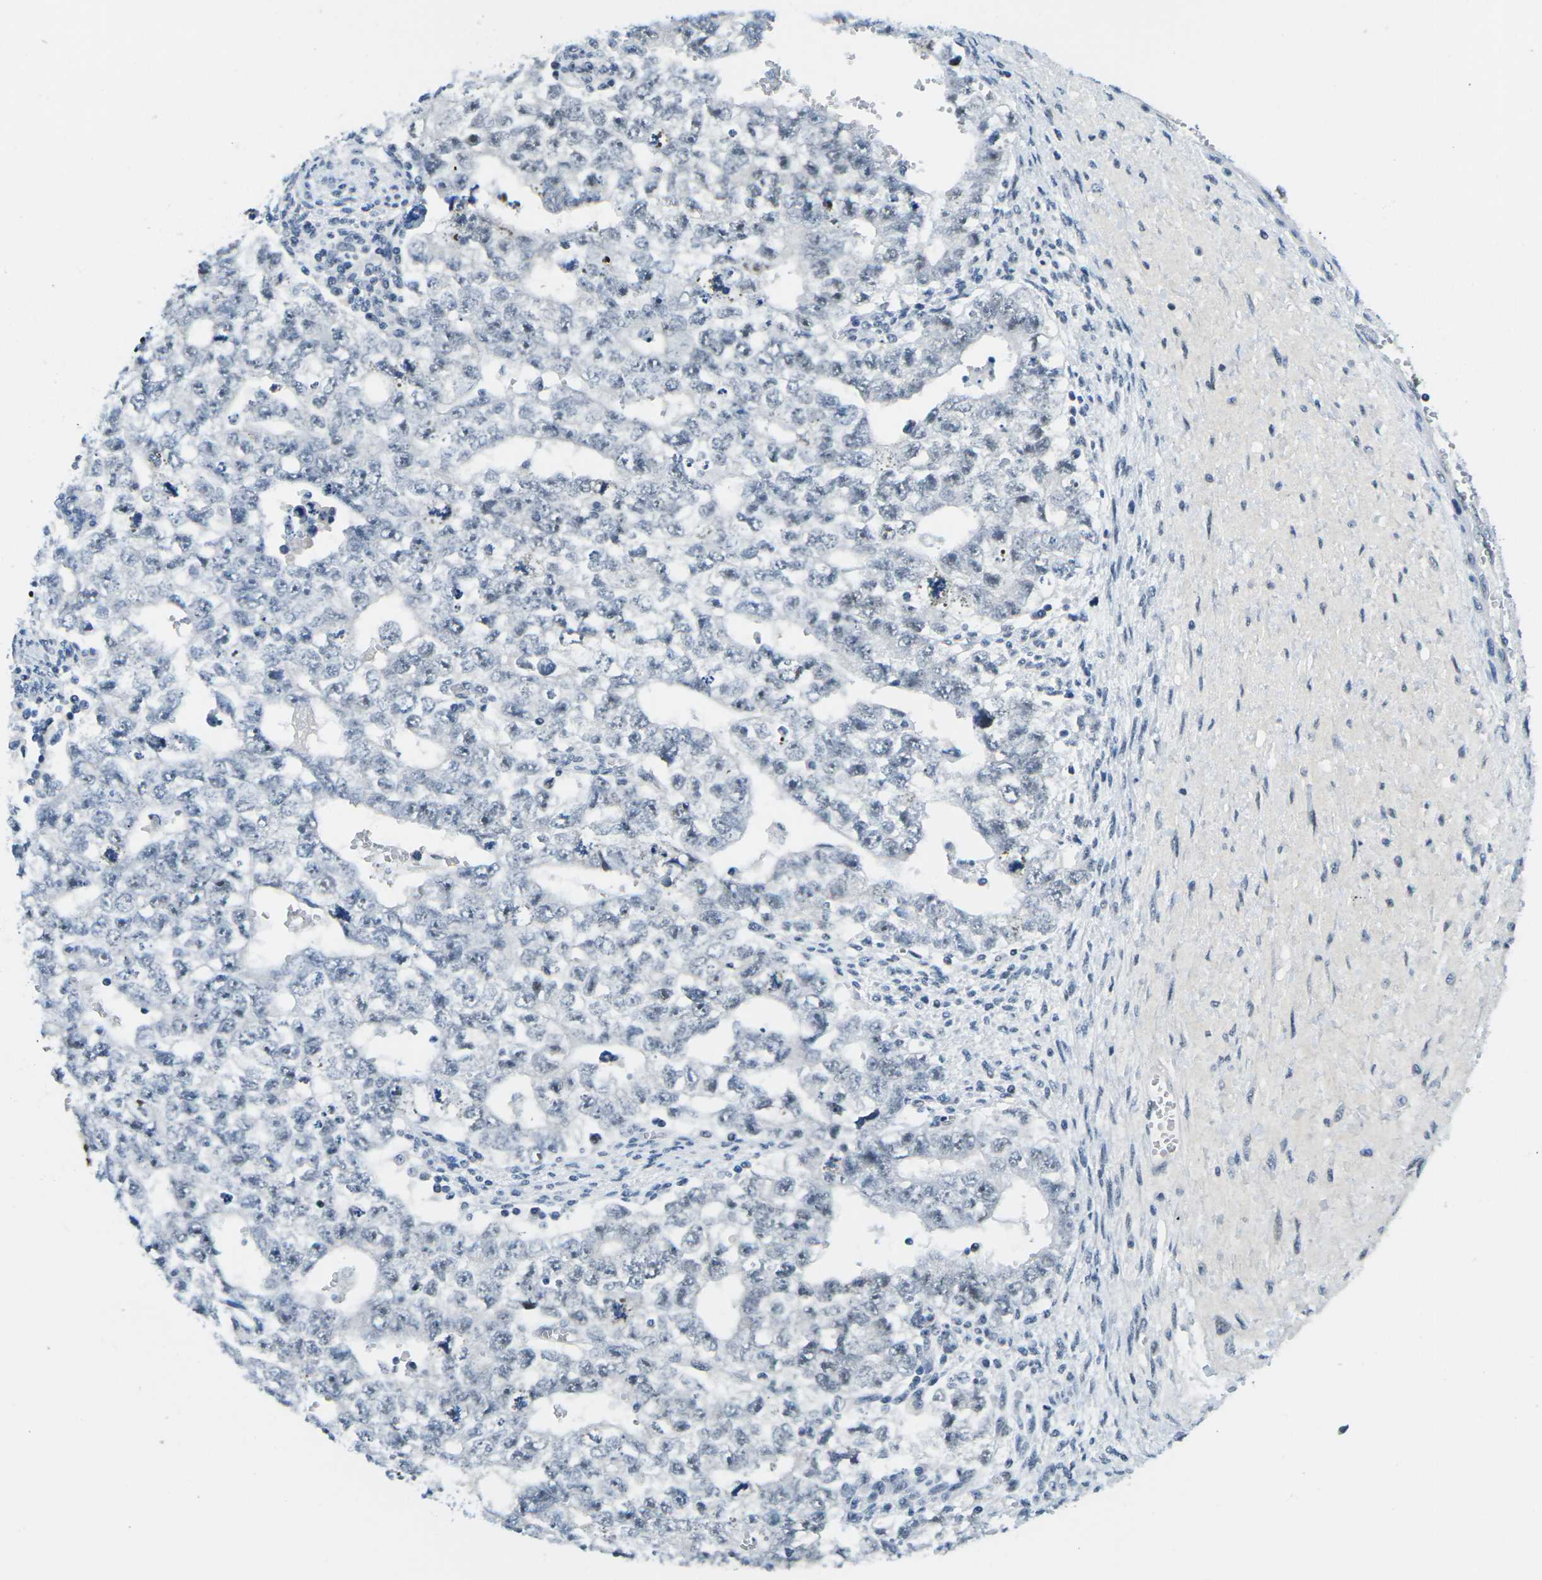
{"staining": {"intensity": "negative", "quantity": "none", "location": "none"}, "tissue": "testis cancer", "cell_type": "Tumor cells", "image_type": "cancer", "snomed": [{"axis": "morphology", "description": "Seminoma, NOS"}, {"axis": "morphology", "description": "Carcinoma, Embryonal, NOS"}, {"axis": "topography", "description": "Testis"}], "caption": "Tumor cells are negative for brown protein staining in testis cancer (embryonal carcinoma).", "gene": "PRPF8", "patient": {"sex": "male", "age": 38}}